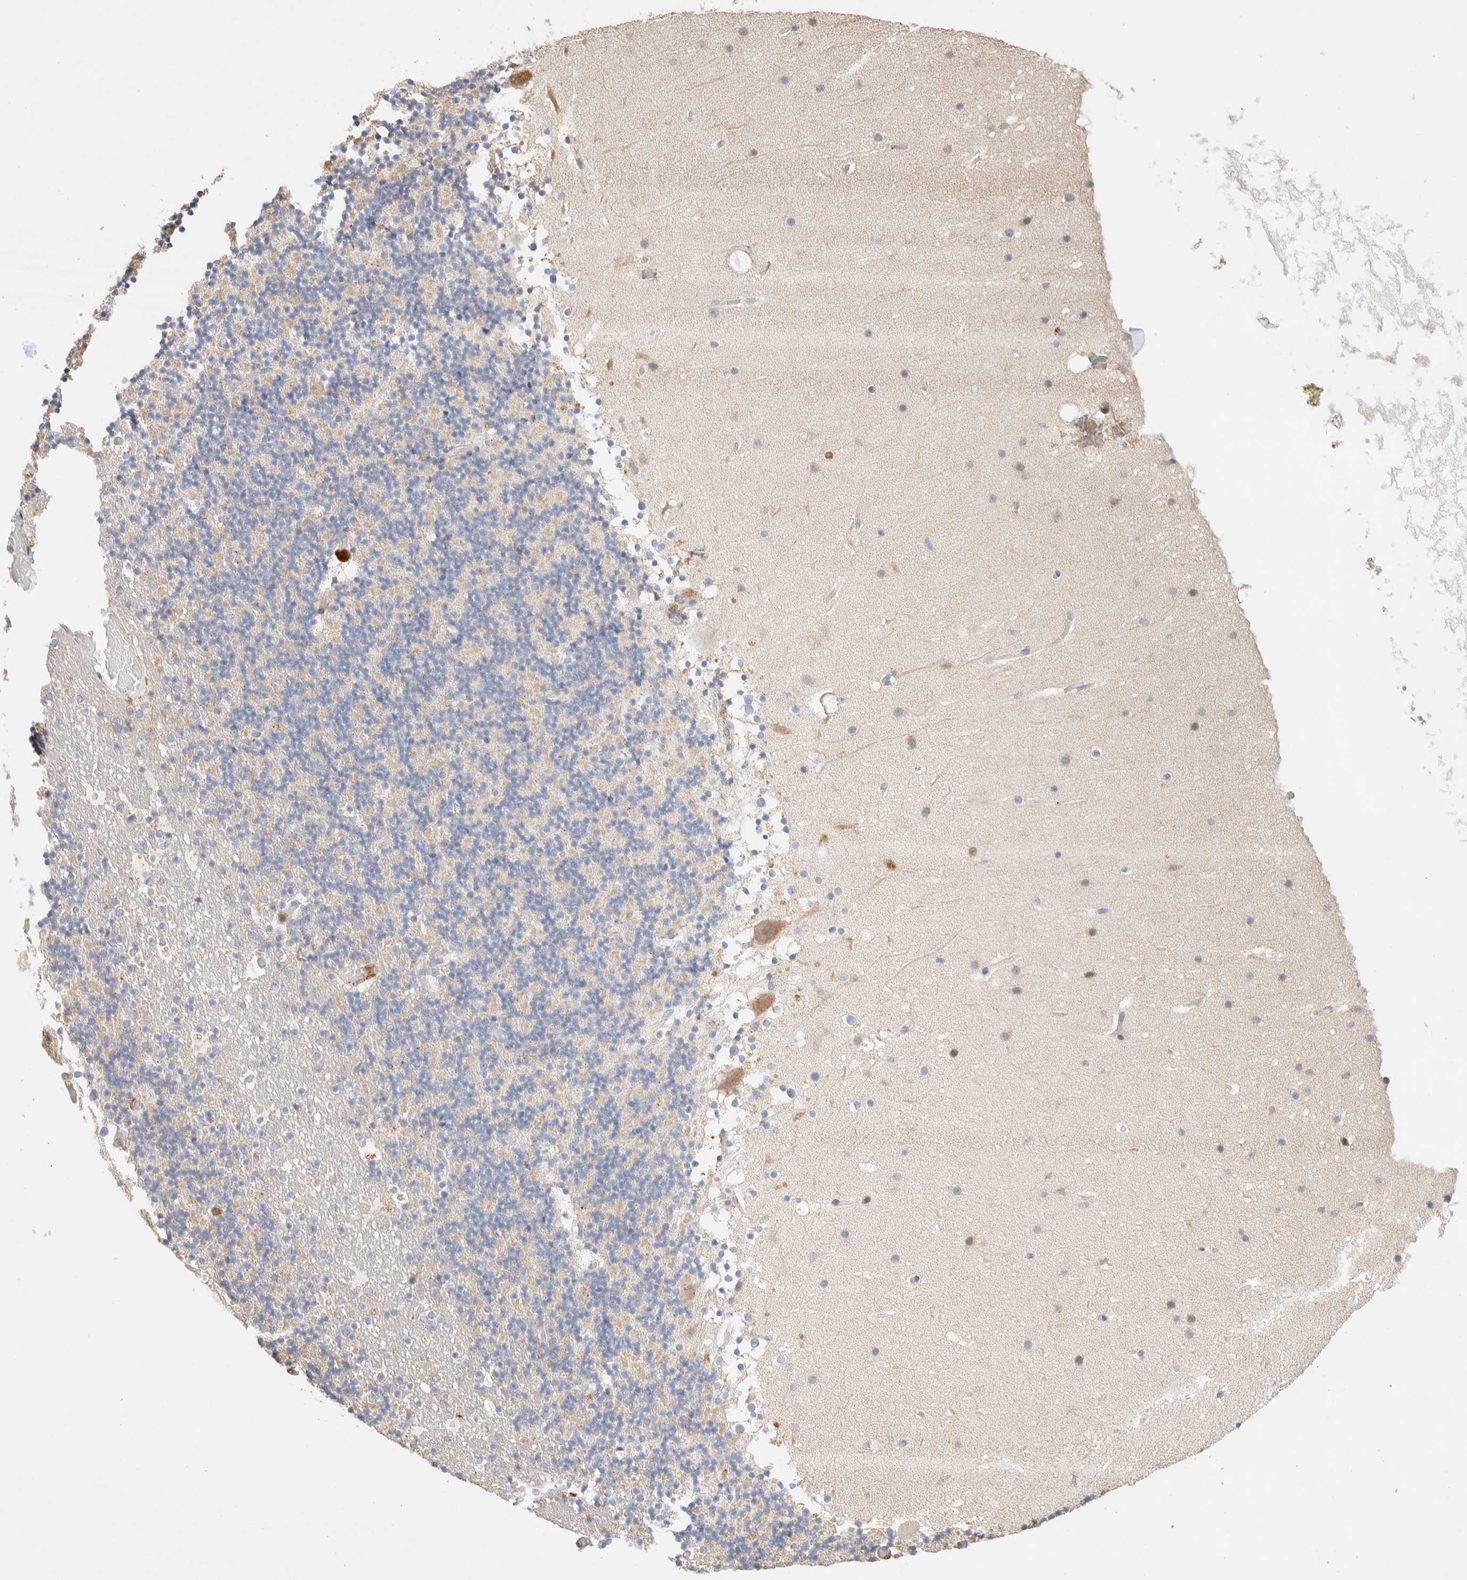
{"staining": {"intensity": "weak", "quantity": "25%-75%", "location": "cytoplasmic/membranous"}, "tissue": "cerebellum", "cell_type": "Cells in granular layer", "image_type": "normal", "snomed": [{"axis": "morphology", "description": "Normal tissue, NOS"}, {"axis": "topography", "description": "Cerebellum"}], "caption": "This is a histology image of IHC staining of normal cerebellum, which shows weak staining in the cytoplasmic/membranous of cells in granular layer.", "gene": "TTC3", "patient": {"sex": "male", "age": 57}}